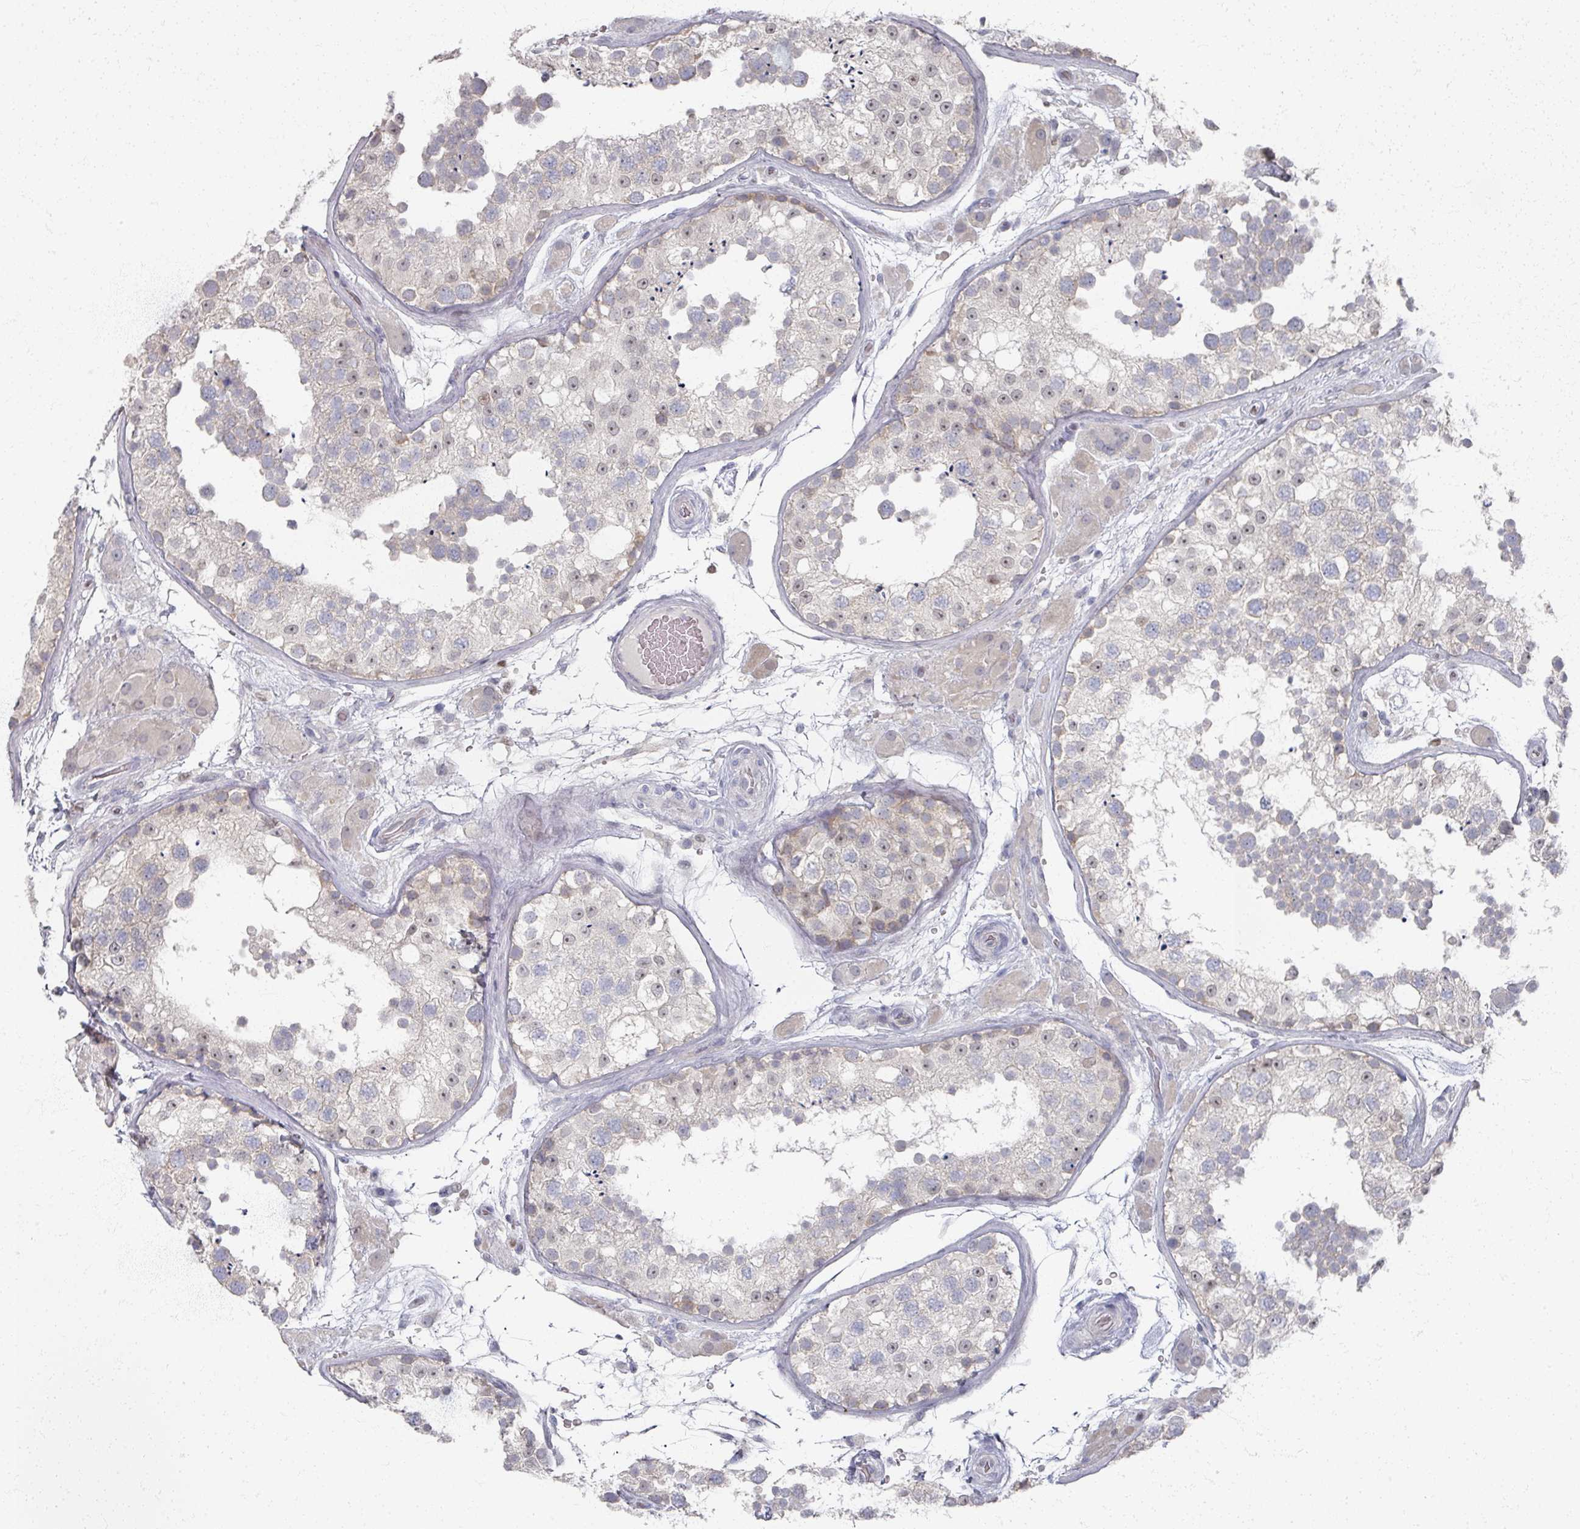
{"staining": {"intensity": "moderate", "quantity": "<25%", "location": "nuclear"}, "tissue": "testis", "cell_type": "Cells in seminiferous ducts", "image_type": "normal", "snomed": [{"axis": "morphology", "description": "Normal tissue, NOS"}, {"axis": "topography", "description": "Testis"}], "caption": "Immunohistochemical staining of normal testis shows moderate nuclear protein positivity in approximately <25% of cells in seminiferous ducts.", "gene": "TTYH3", "patient": {"sex": "male", "age": 26}}